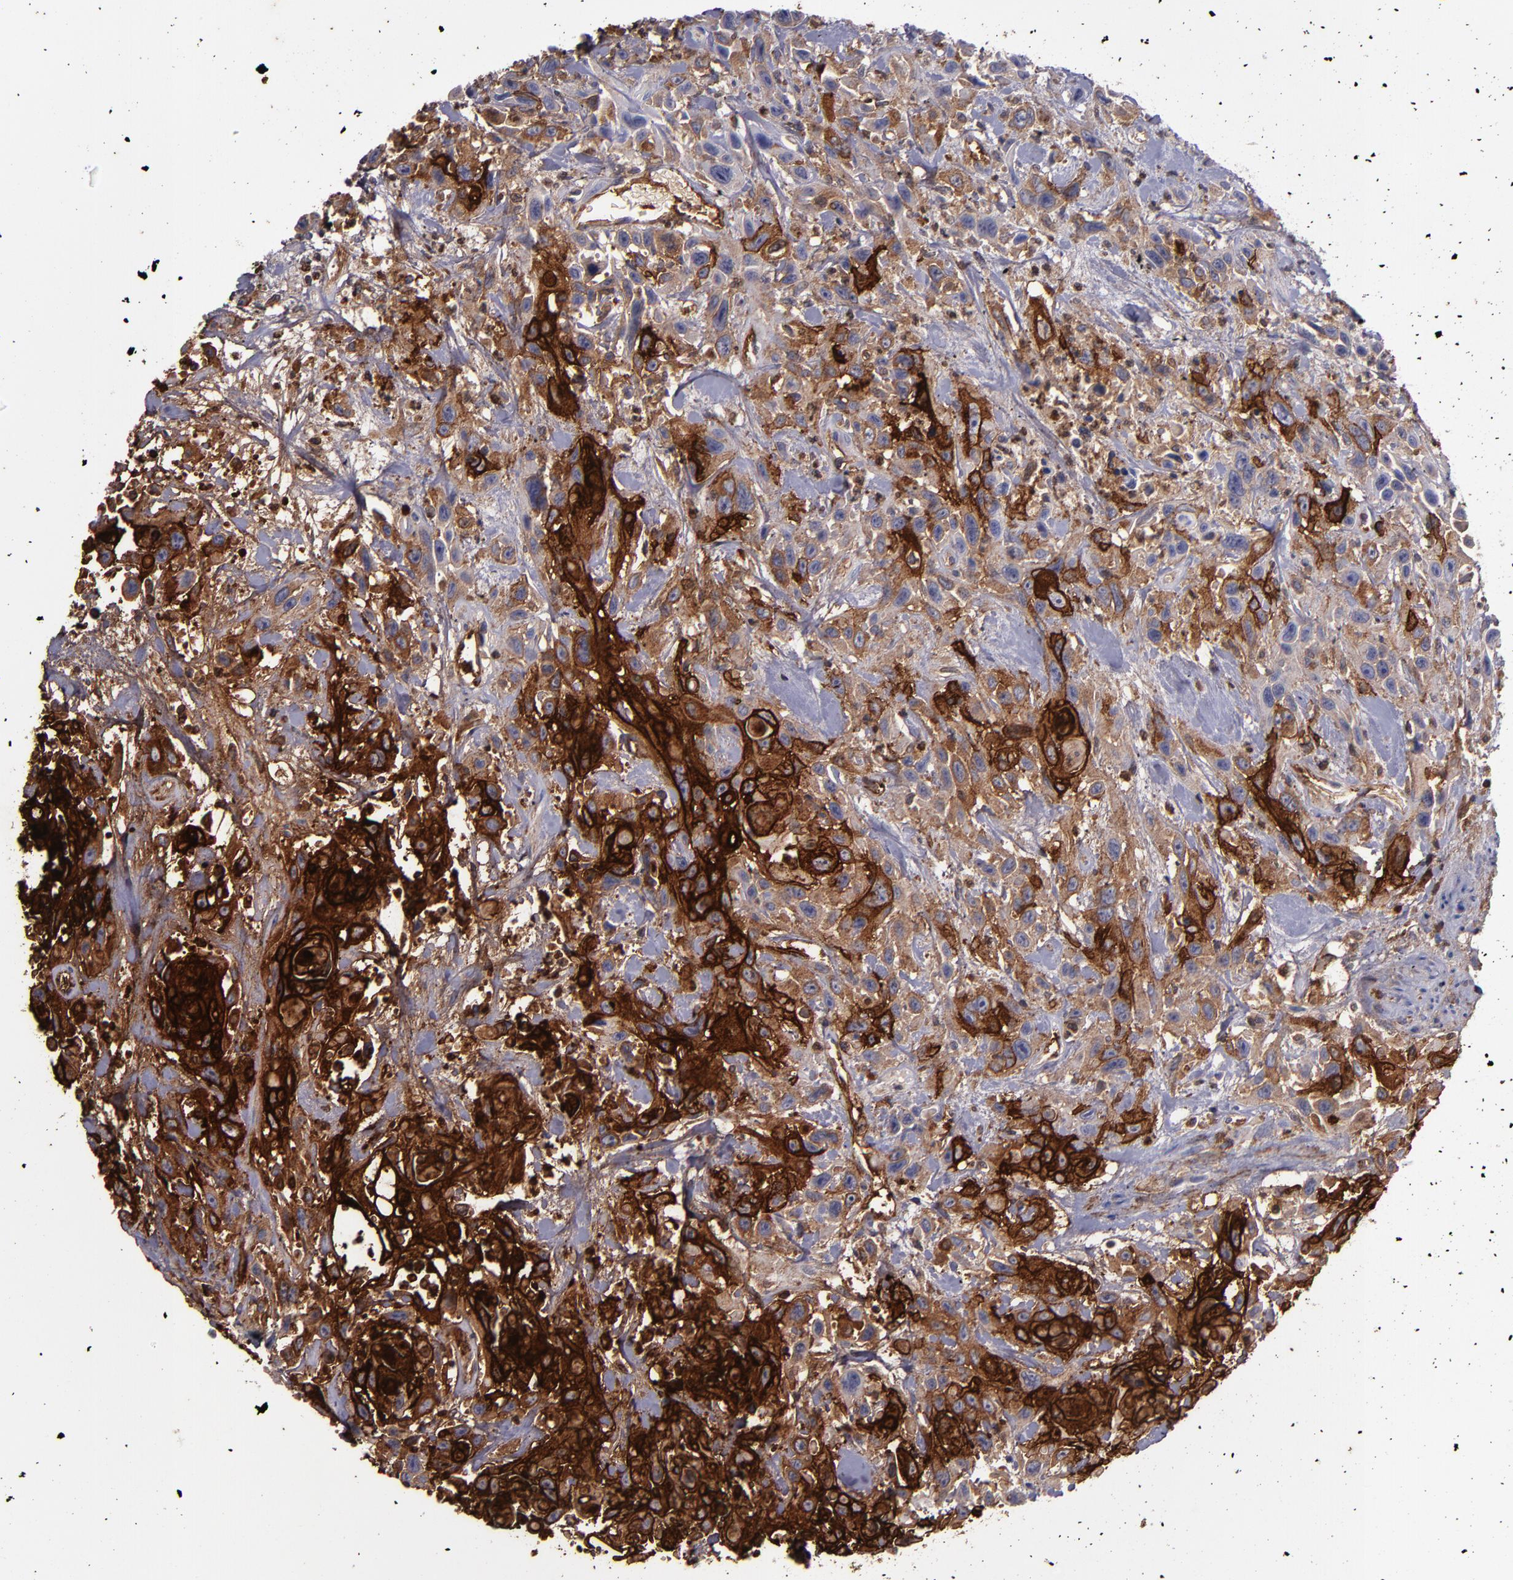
{"staining": {"intensity": "strong", "quantity": ">75%", "location": "cytoplasmic/membranous"}, "tissue": "urothelial cancer", "cell_type": "Tumor cells", "image_type": "cancer", "snomed": [{"axis": "morphology", "description": "Urothelial carcinoma, High grade"}, {"axis": "topography", "description": "Urinary bladder"}], "caption": "A brown stain shows strong cytoplasmic/membranous staining of a protein in urothelial cancer tumor cells.", "gene": "MFGE8", "patient": {"sex": "female", "age": 84}}